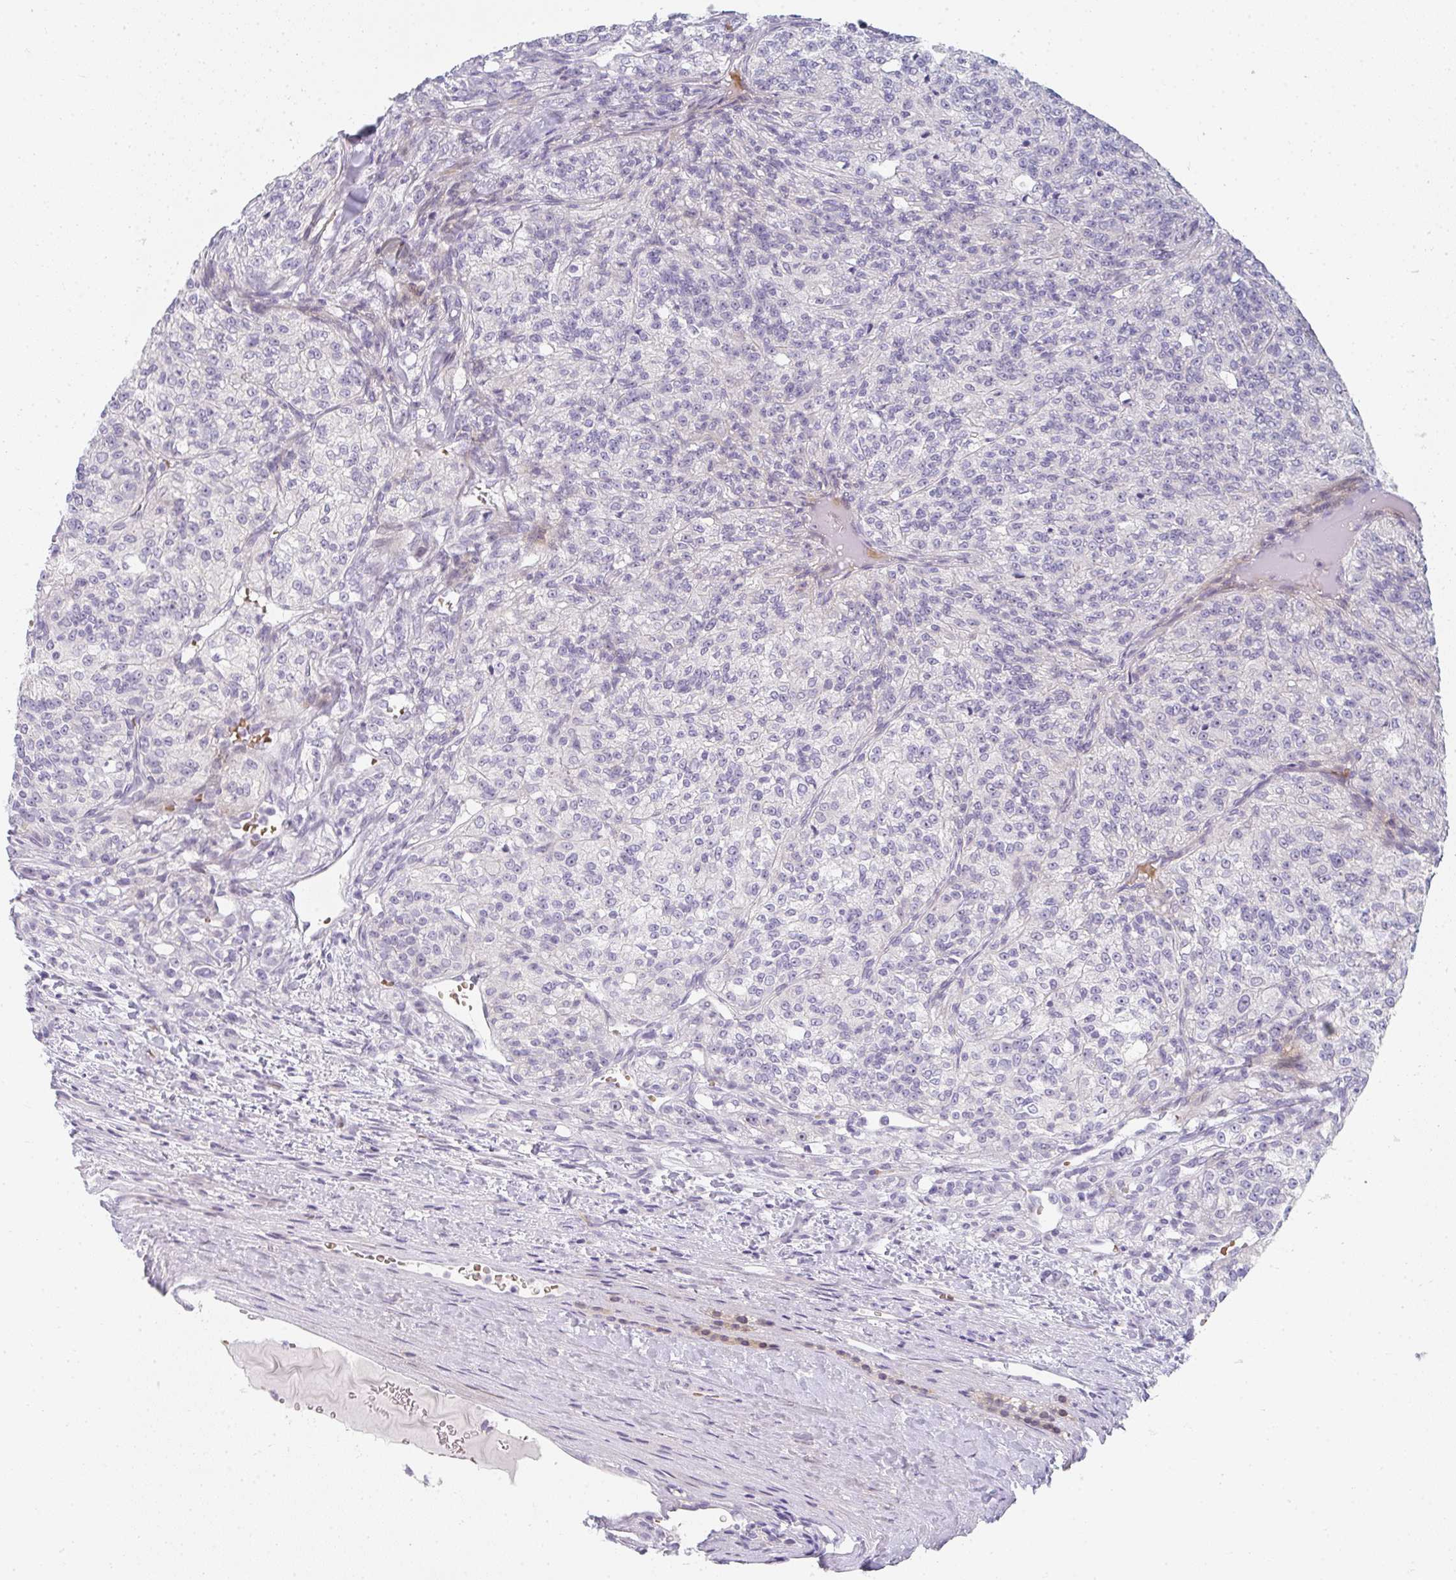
{"staining": {"intensity": "negative", "quantity": "none", "location": "none"}, "tissue": "renal cancer", "cell_type": "Tumor cells", "image_type": "cancer", "snomed": [{"axis": "morphology", "description": "Adenocarcinoma, NOS"}, {"axis": "topography", "description": "Kidney"}], "caption": "The immunohistochemistry (IHC) histopathology image has no significant expression in tumor cells of adenocarcinoma (renal) tissue. (Stains: DAB IHC with hematoxylin counter stain, Microscopy: brightfield microscopy at high magnification).", "gene": "NEU2", "patient": {"sex": "female", "age": 63}}